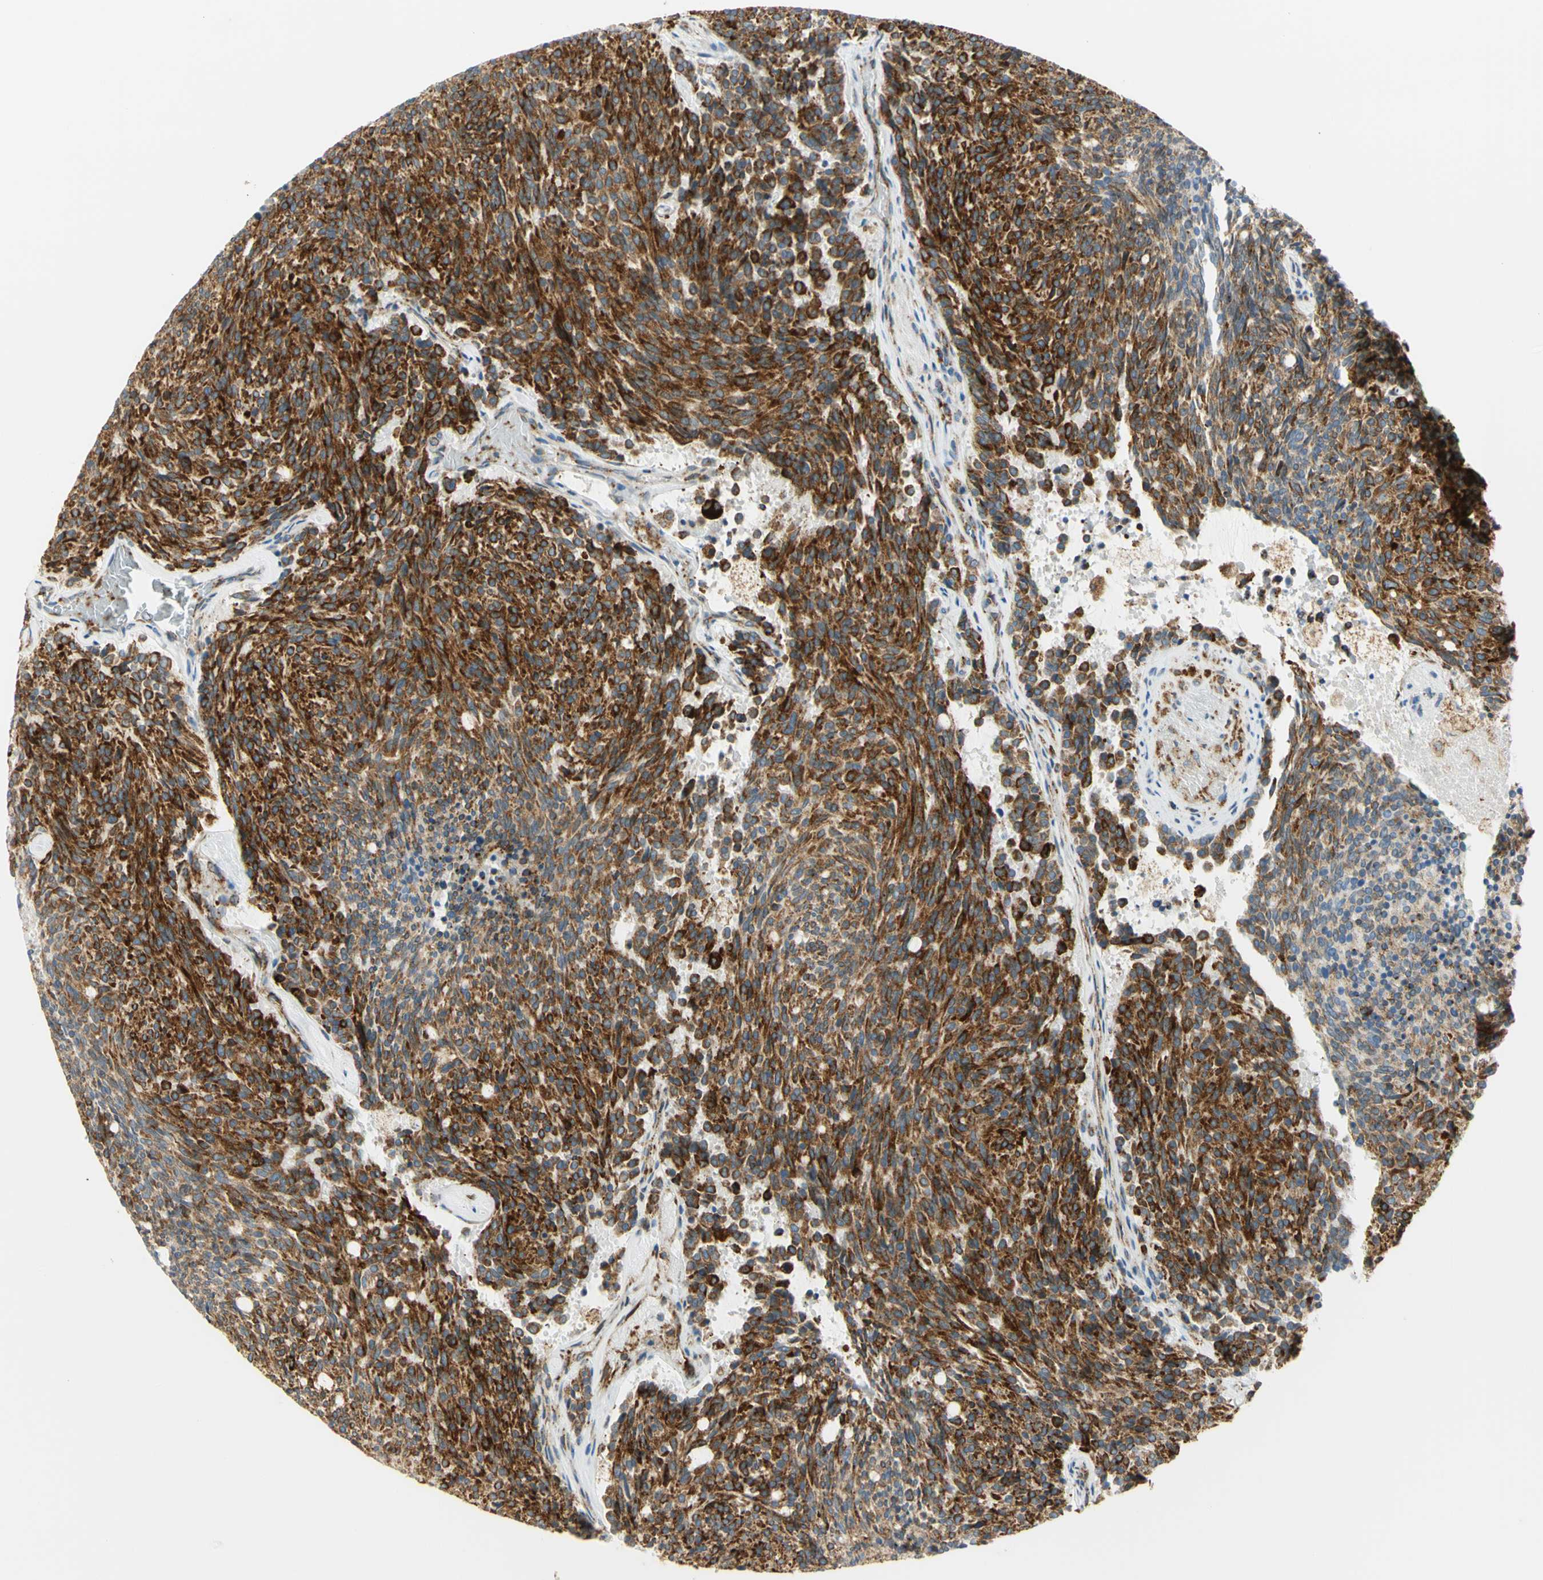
{"staining": {"intensity": "strong", "quantity": ">75%", "location": "cytoplasmic/membranous"}, "tissue": "carcinoid", "cell_type": "Tumor cells", "image_type": "cancer", "snomed": [{"axis": "morphology", "description": "Carcinoid, malignant, NOS"}, {"axis": "topography", "description": "Pancreas"}], "caption": "A histopathology image showing strong cytoplasmic/membranous positivity in about >75% of tumor cells in carcinoid, as visualized by brown immunohistochemical staining.", "gene": "MANF", "patient": {"sex": "female", "age": 54}}